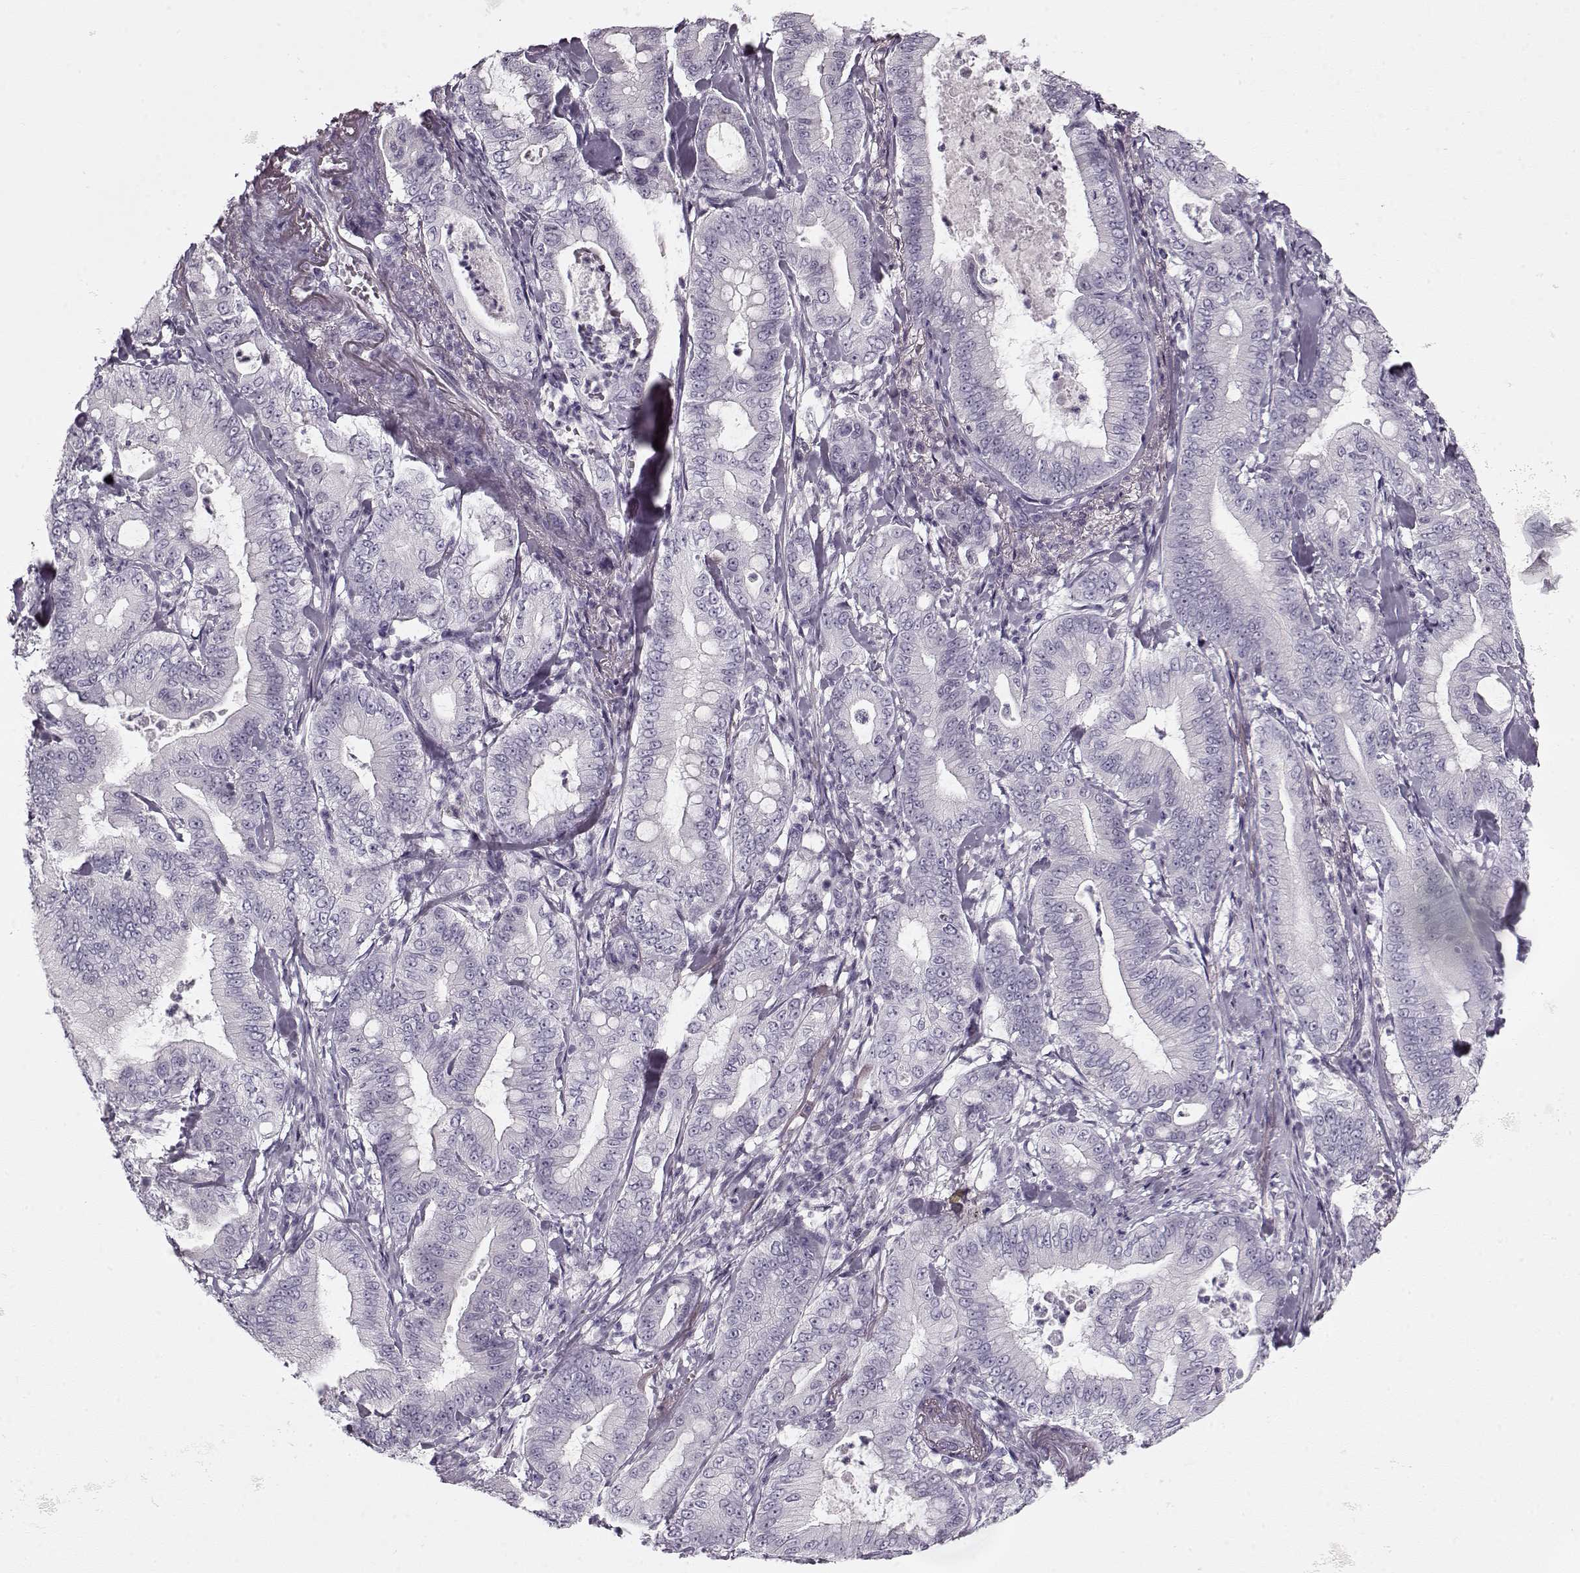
{"staining": {"intensity": "negative", "quantity": "none", "location": "none"}, "tissue": "pancreatic cancer", "cell_type": "Tumor cells", "image_type": "cancer", "snomed": [{"axis": "morphology", "description": "Adenocarcinoma, NOS"}, {"axis": "topography", "description": "Pancreas"}], "caption": "Immunohistochemistry (IHC) of adenocarcinoma (pancreatic) shows no expression in tumor cells.", "gene": "PNMT", "patient": {"sex": "male", "age": 71}}